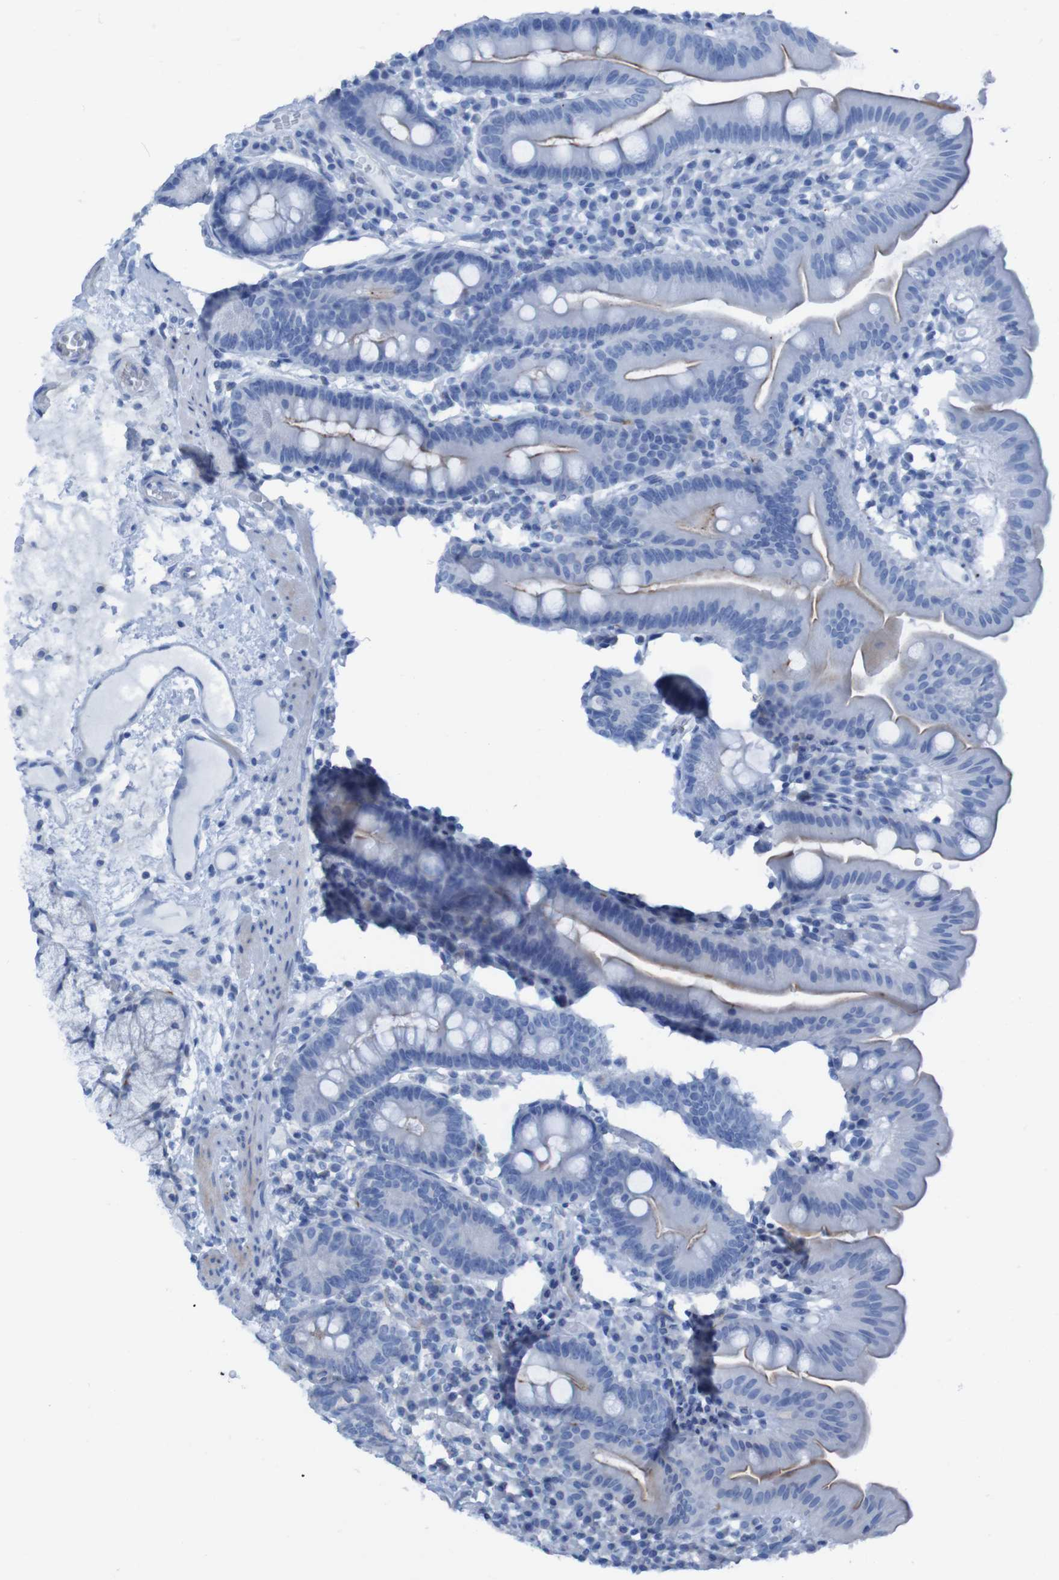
{"staining": {"intensity": "weak", "quantity": "25%-75%", "location": "cytoplasmic/membranous"}, "tissue": "duodenum", "cell_type": "Glandular cells", "image_type": "normal", "snomed": [{"axis": "morphology", "description": "Normal tissue, NOS"}, {"axis": "topography", "description": "Duodenum"}], "caption": "Approximately 25%-75% of glandular cells in unremarkable human duodenum display weak cytoplasmic/membranous protein positivity as visualized by brown immunohistochemical staining.", "gene": "RNF182", "patient": {"sex": "male", "age": 50}}